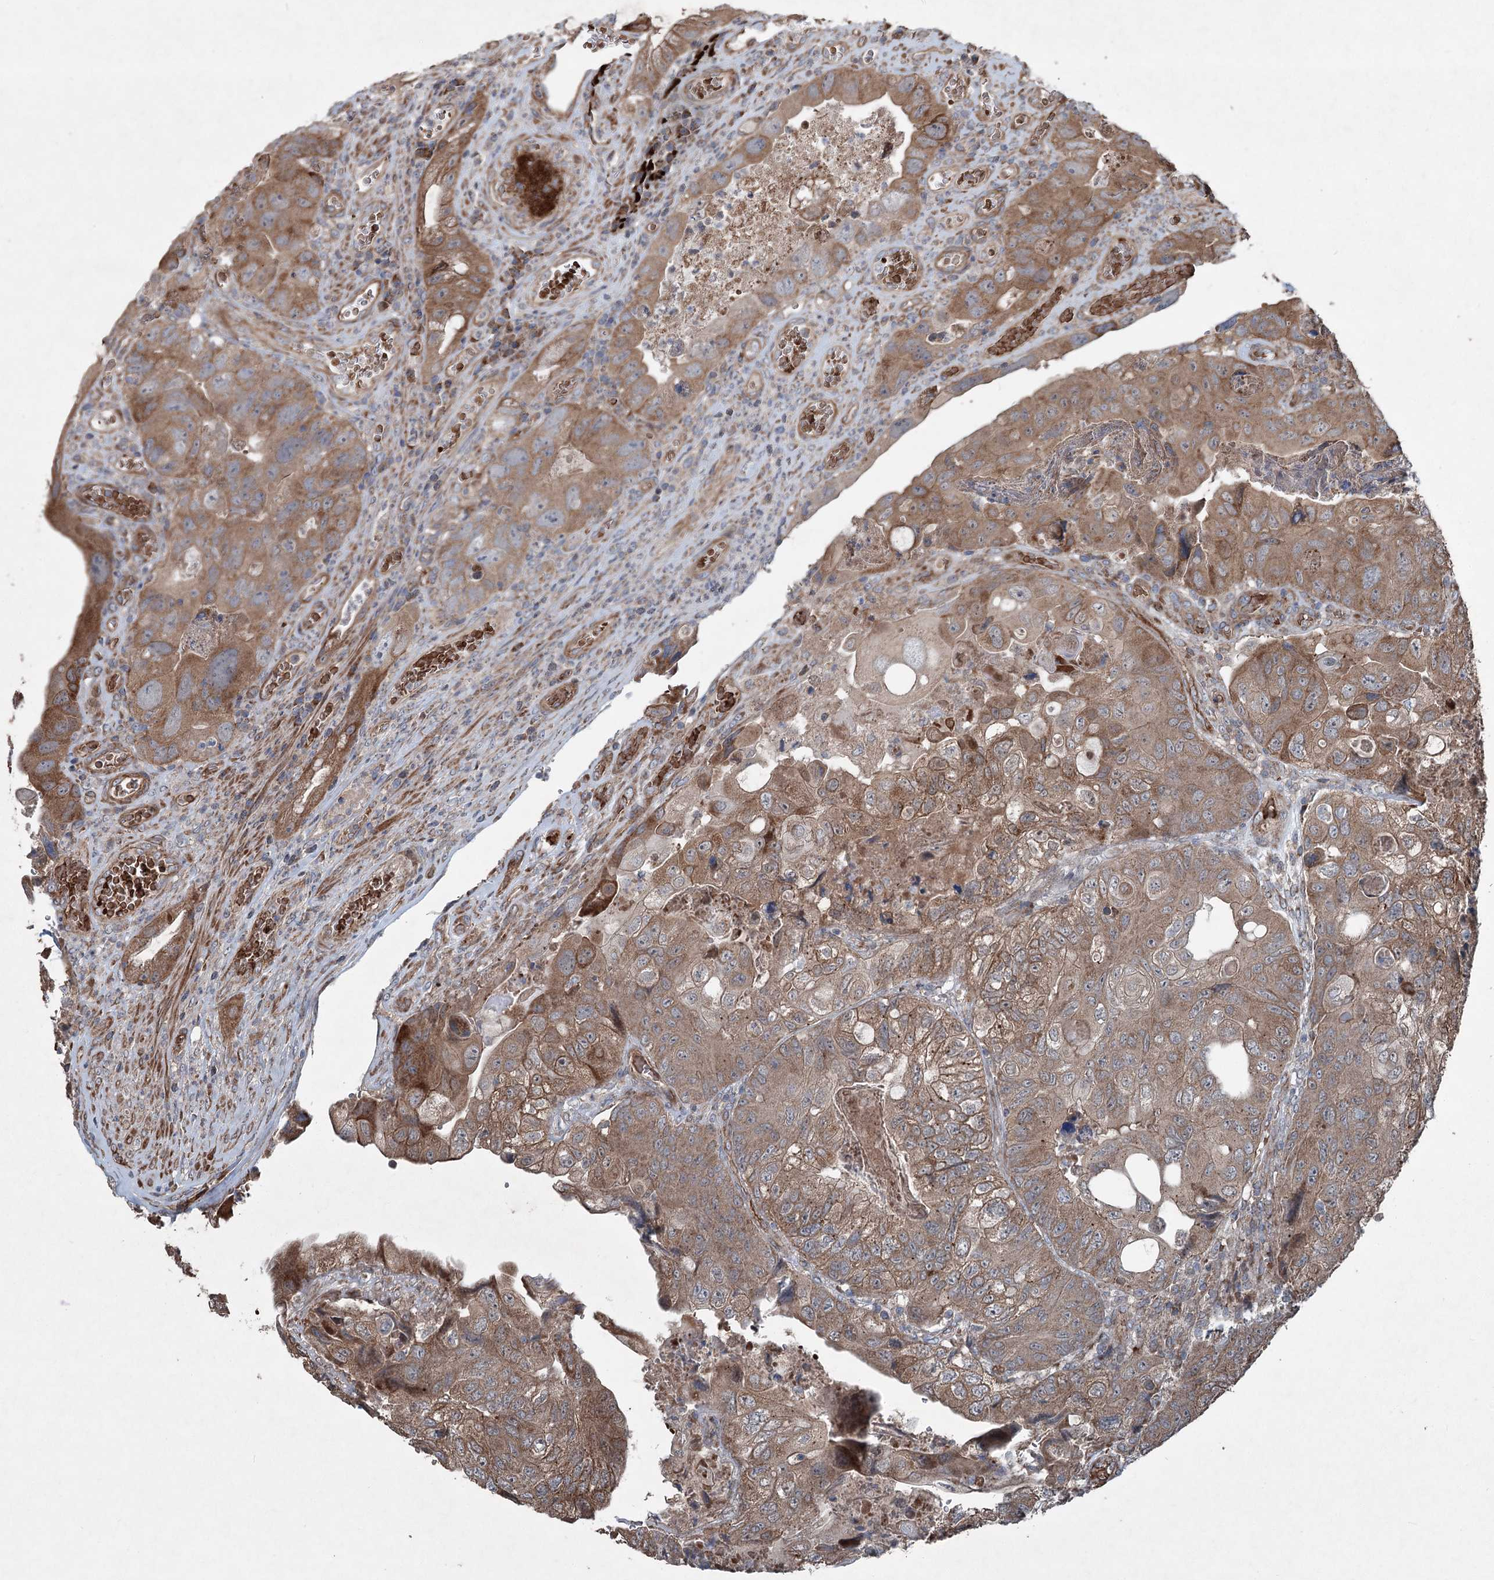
{"staining": {"intensity": "moderate", "quantity": ">75%", "location": "cytoplasmic/membranous"}, "tissue": "colorectal cancer", "cell_type": "Tumor cells", "image_type": "cancer", "snomed": [{"axis": "morphology", "description": "Adenocarcinoma, NOS"}, {"axis": "topography", "description": "Rectum"}], "caption": "A brown stain highlights moderate cytoplasmic/membranous expression of a protein in human colorectal cancer tumor cells.", "gene": "SERINC5", "patient": {"sex": "male", "age": 63}}